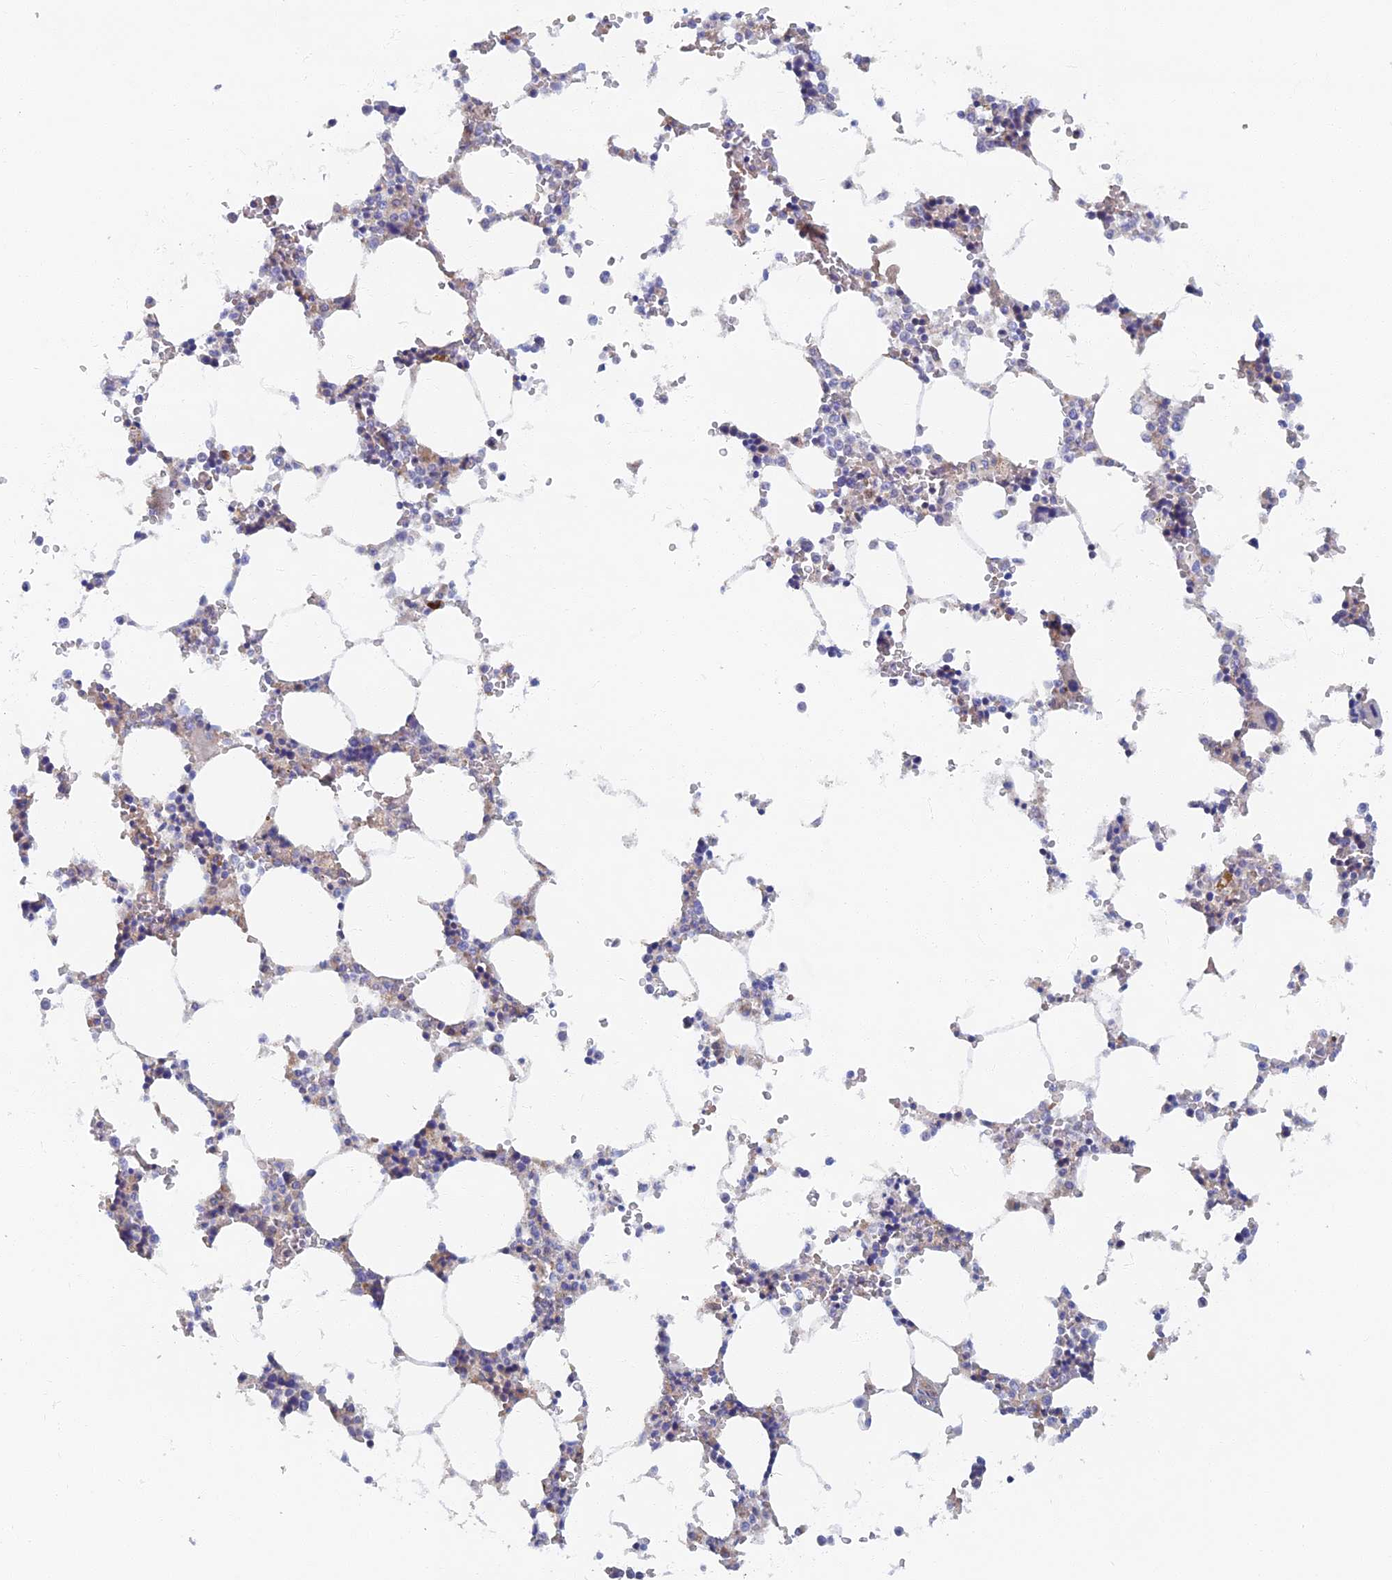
{"staining": {"intensity": "negative", "quantity": "none", "location": "none"}, "tissue": "bone marrow", "cell_type": "Hematopoietic cells", "image_type": "normal", "snomed": [{"axis": "morphology", "description": "Normal tissue, NOS"}, {"axis": "topography", "description": "Bone marrow"}], "caption": "Immunohistochemistry of normal human bone marrow shows no positivity in hematopoietic cells. (IHC, brightfield microscopy, high magnification).", "gene": "TMEM44", "patient": {"sex": "male", "age": 64}}